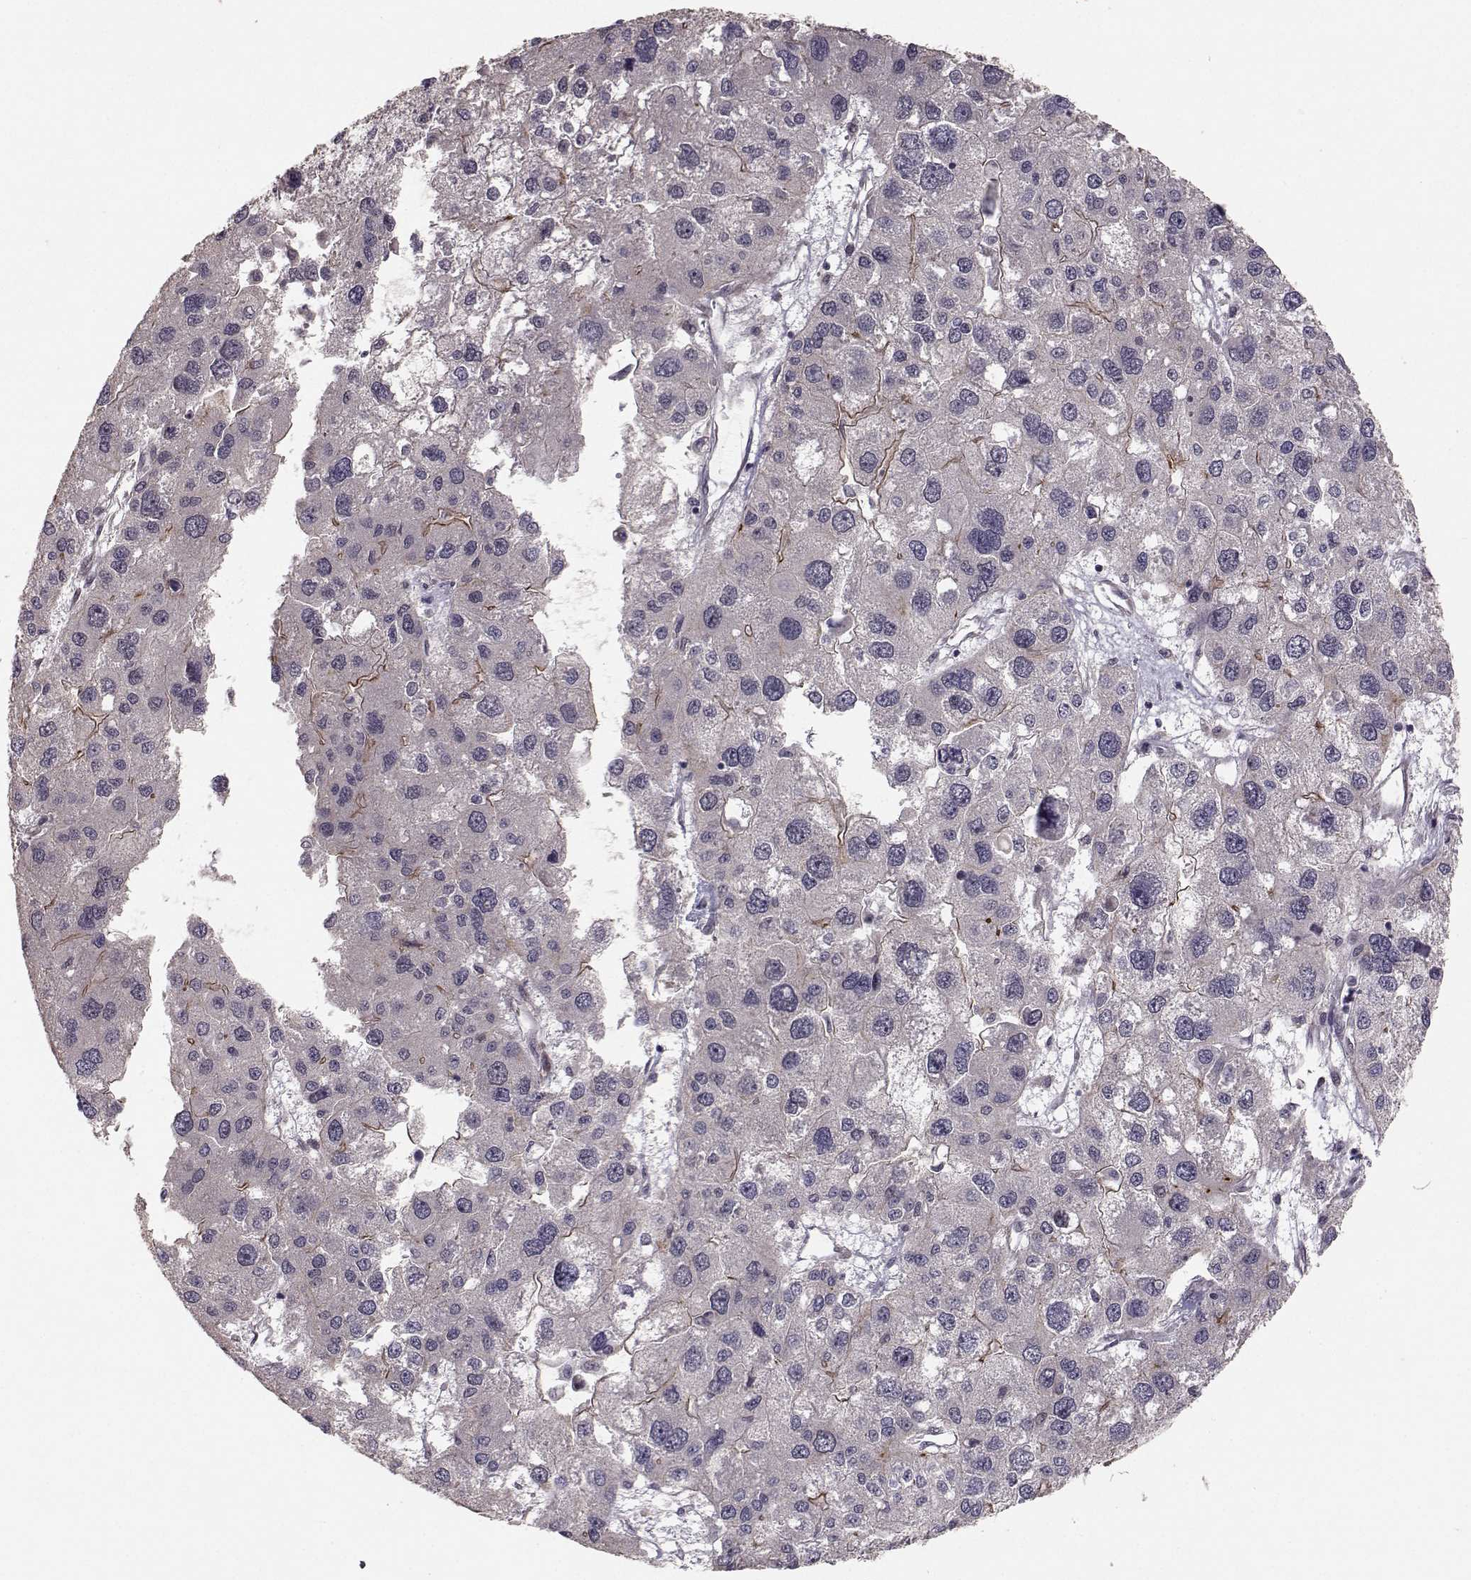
{"staining": {"intensity": "moderate", "quantity": "<25%", "location": "cytoplasmic/membranous"}, "tissue": "liver cancer", "cell_type": "Tumor cells", "image_type": "cancer", "snomed": [{"axis": "morphology", "description": "Carcinoma, Hepatocellular, NOS"}, {"axis": "topography", "description": "Liver"}], "caption": "Immunohistochemistry of liver hepatocellular carcinoma displays low levels of moderate cytoplasmic/membranous positivity in about <25% of tumor cells.", "gene": "PLEKHG3", "patient": {"sex": "male", "age": 73}}